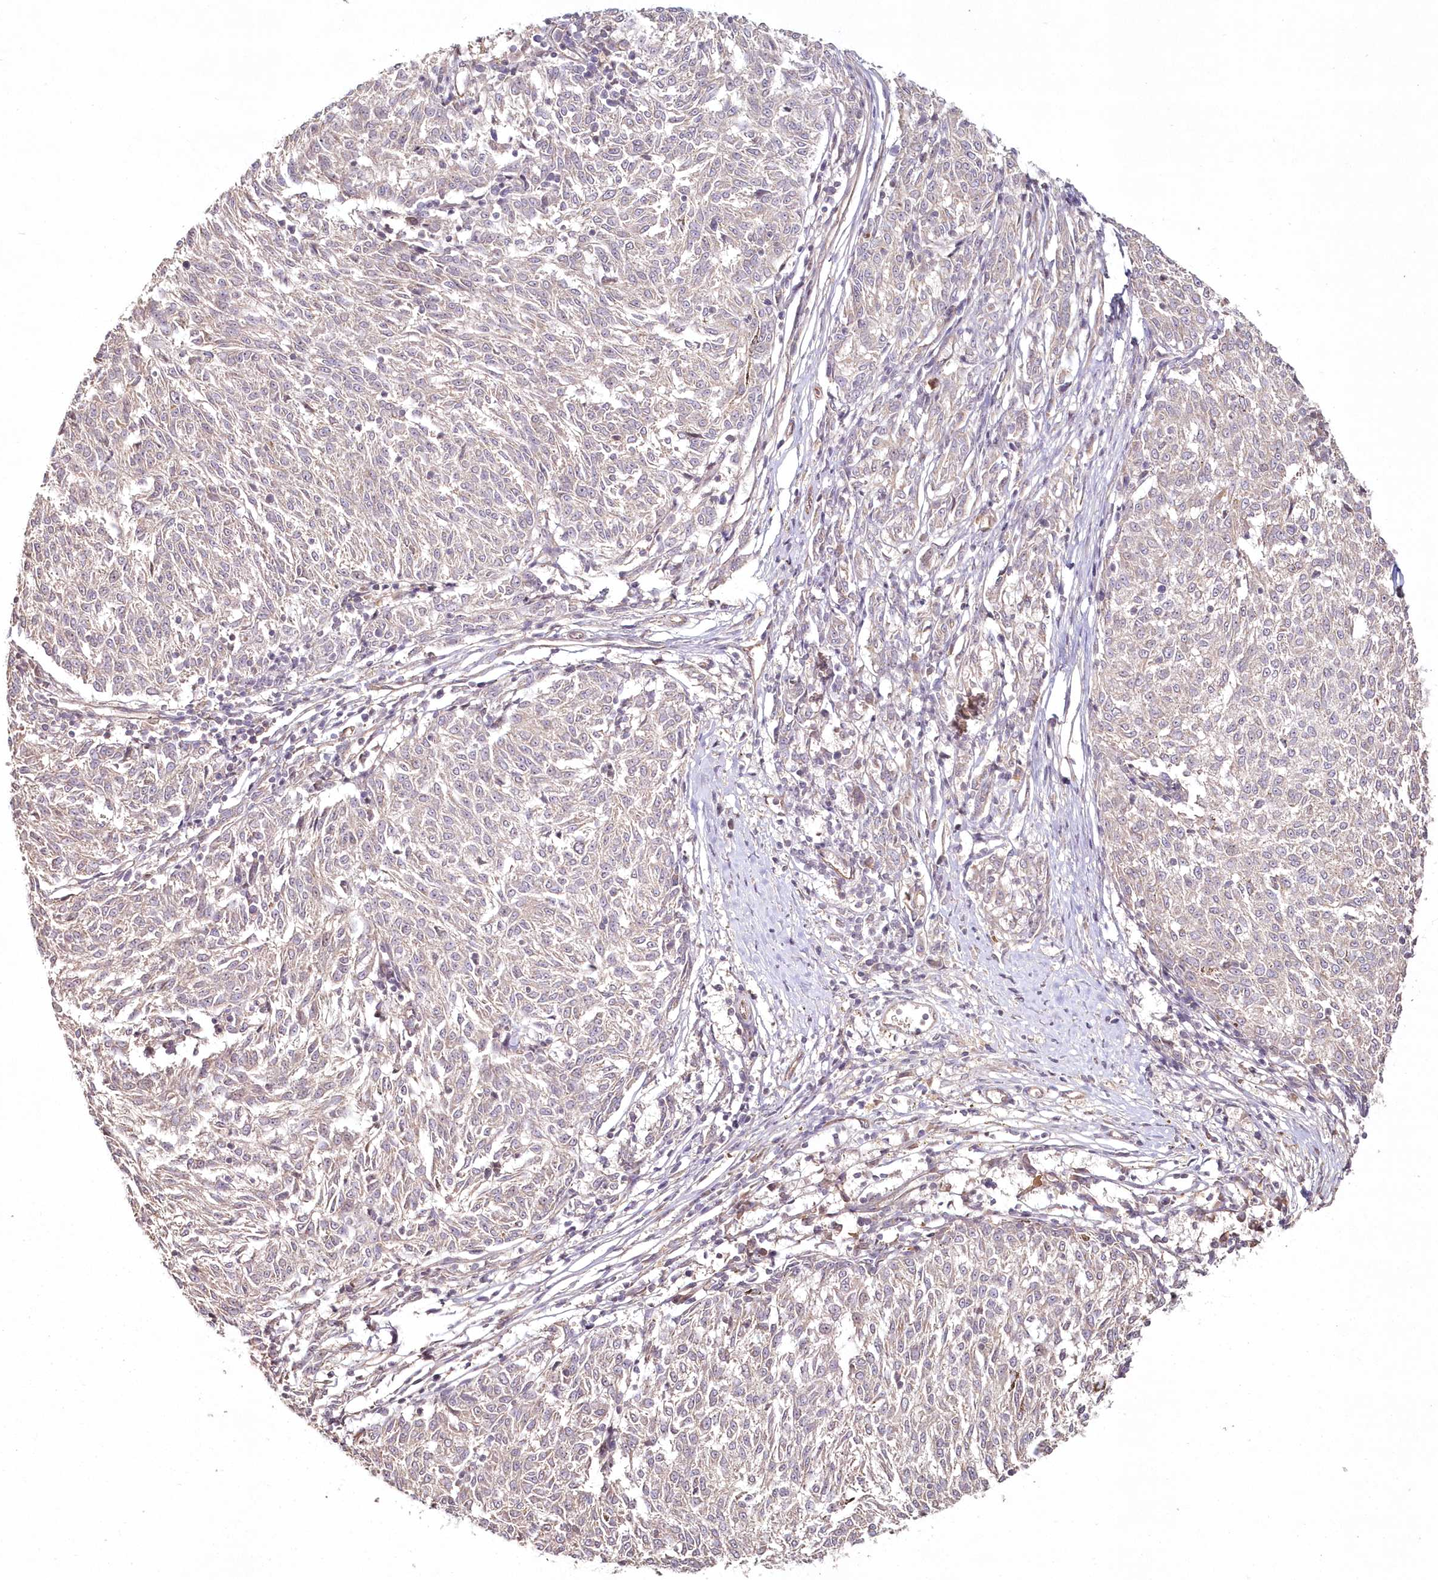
{"staining": {"intensity": "negative", "quantity": "none", "location": "none"}, "tissue": "melanoma", "cell_type": "Tumor cells", "image_type": "cancer", "snomed": [{"axis": "morphology", "description": "Malignant melanoma, NOS"}, {"axis": "topography", "description": "Skin"}], "caption": "Tumor cells are negative for protein expression in human melanoma.", "gene": "HYCC2", "patient": {"sex": "female", "age": 72}}